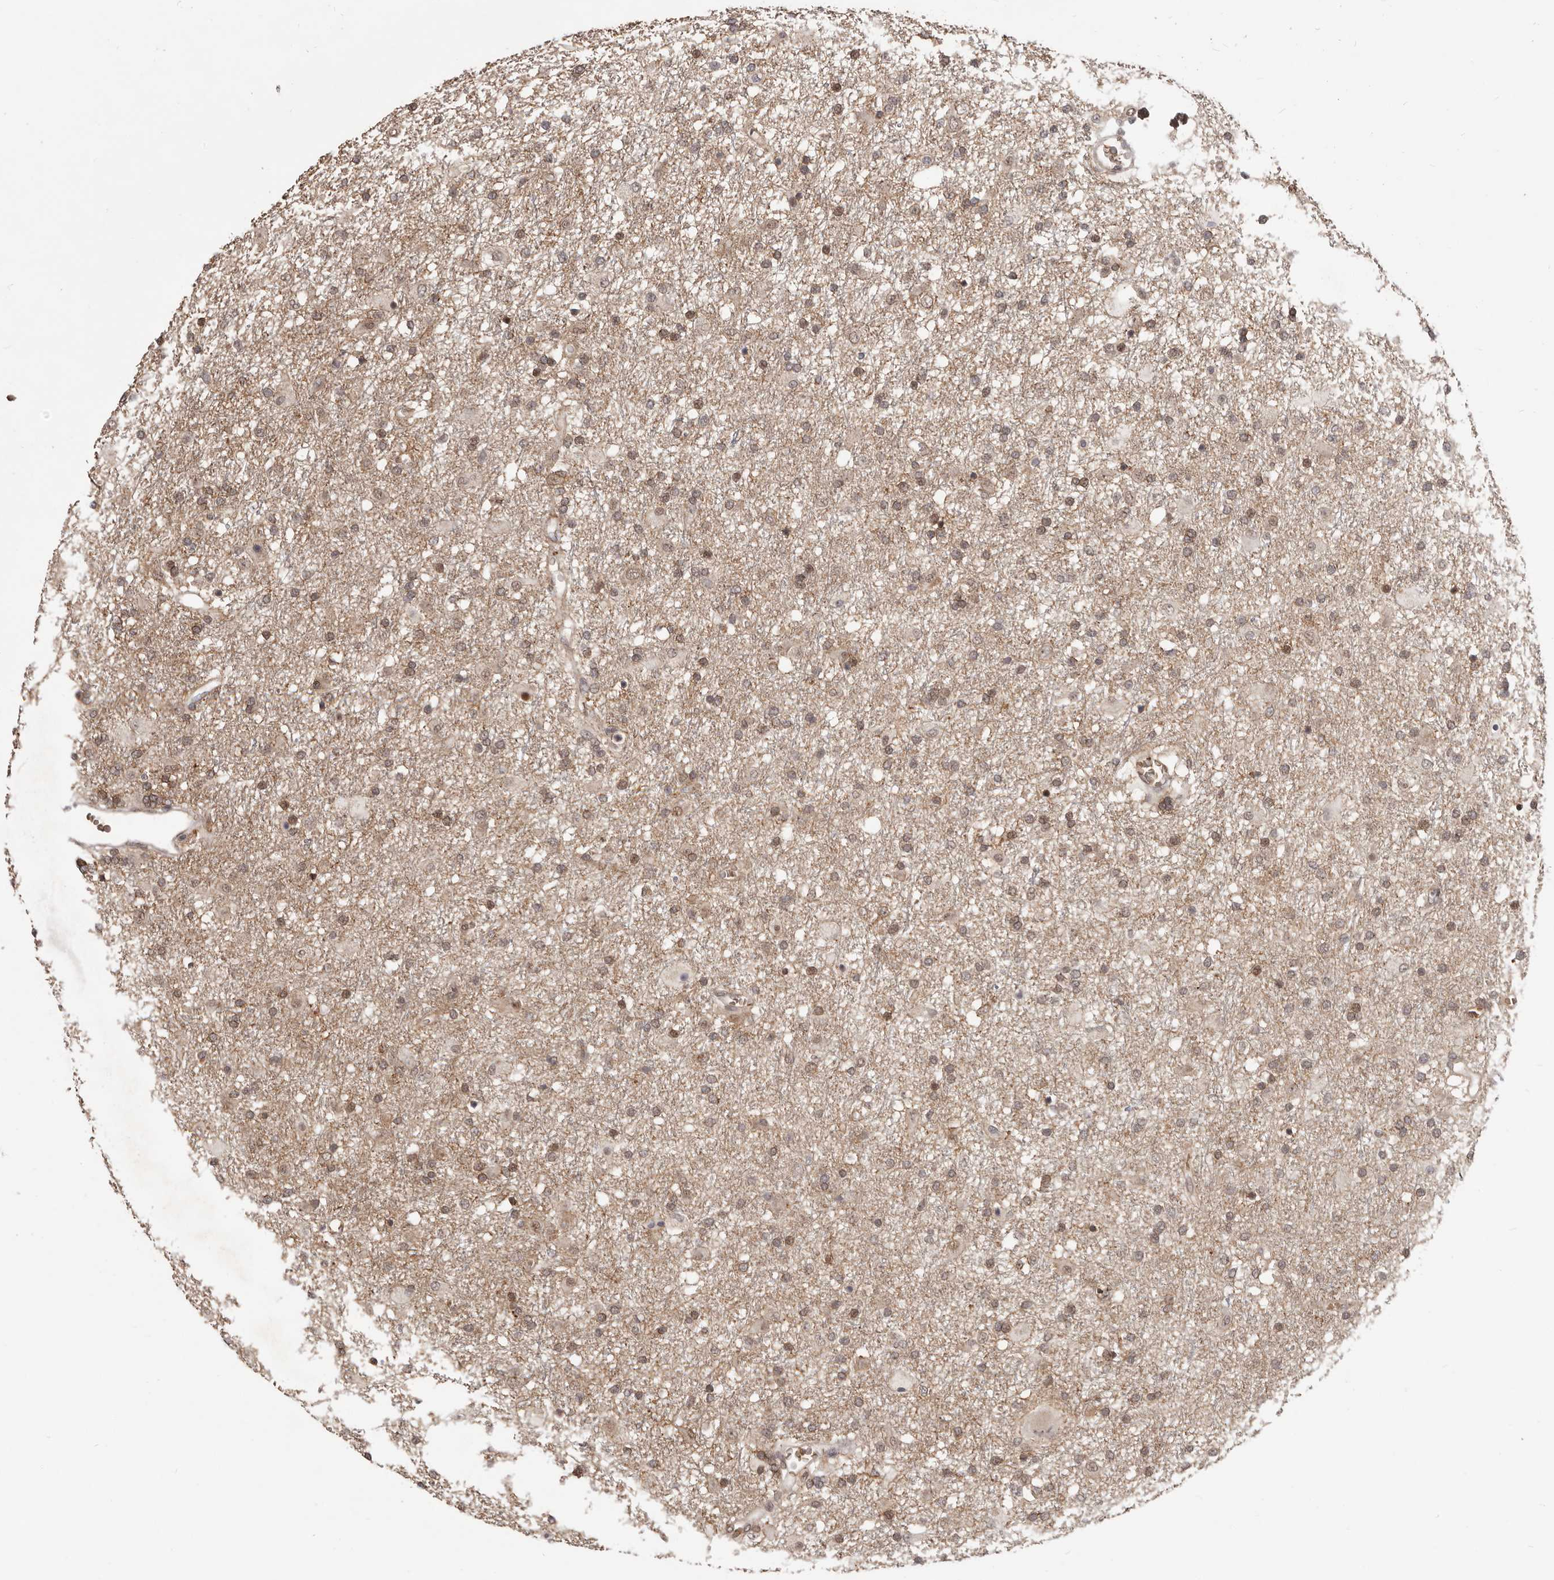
{"staining": {"intensity": "weak", "quantity": ">75%", "location": "cytoplasmic/membranous,nuclear"}, "tissue": "glioma", "cell_type": "Tumor cells", "image_type": "cancer", "snomed": [{"axis": "morphology", "description": "Glioma, malignant, Low grade"}, {"axis": "topography", "description": "Brain"}], "caption": "The immunohistochemical stain shows weak cytoplasmic/membranous and nuclear expression in tumor cells of malignant glioma (low-grade) tissue. The protein is stained brown, and the nuclei are stained in blue (DAB IHC with brightfield microscopy, high magnification).", "gene": "NCOA3", "patient": {"sex": "male", "age": 65}}